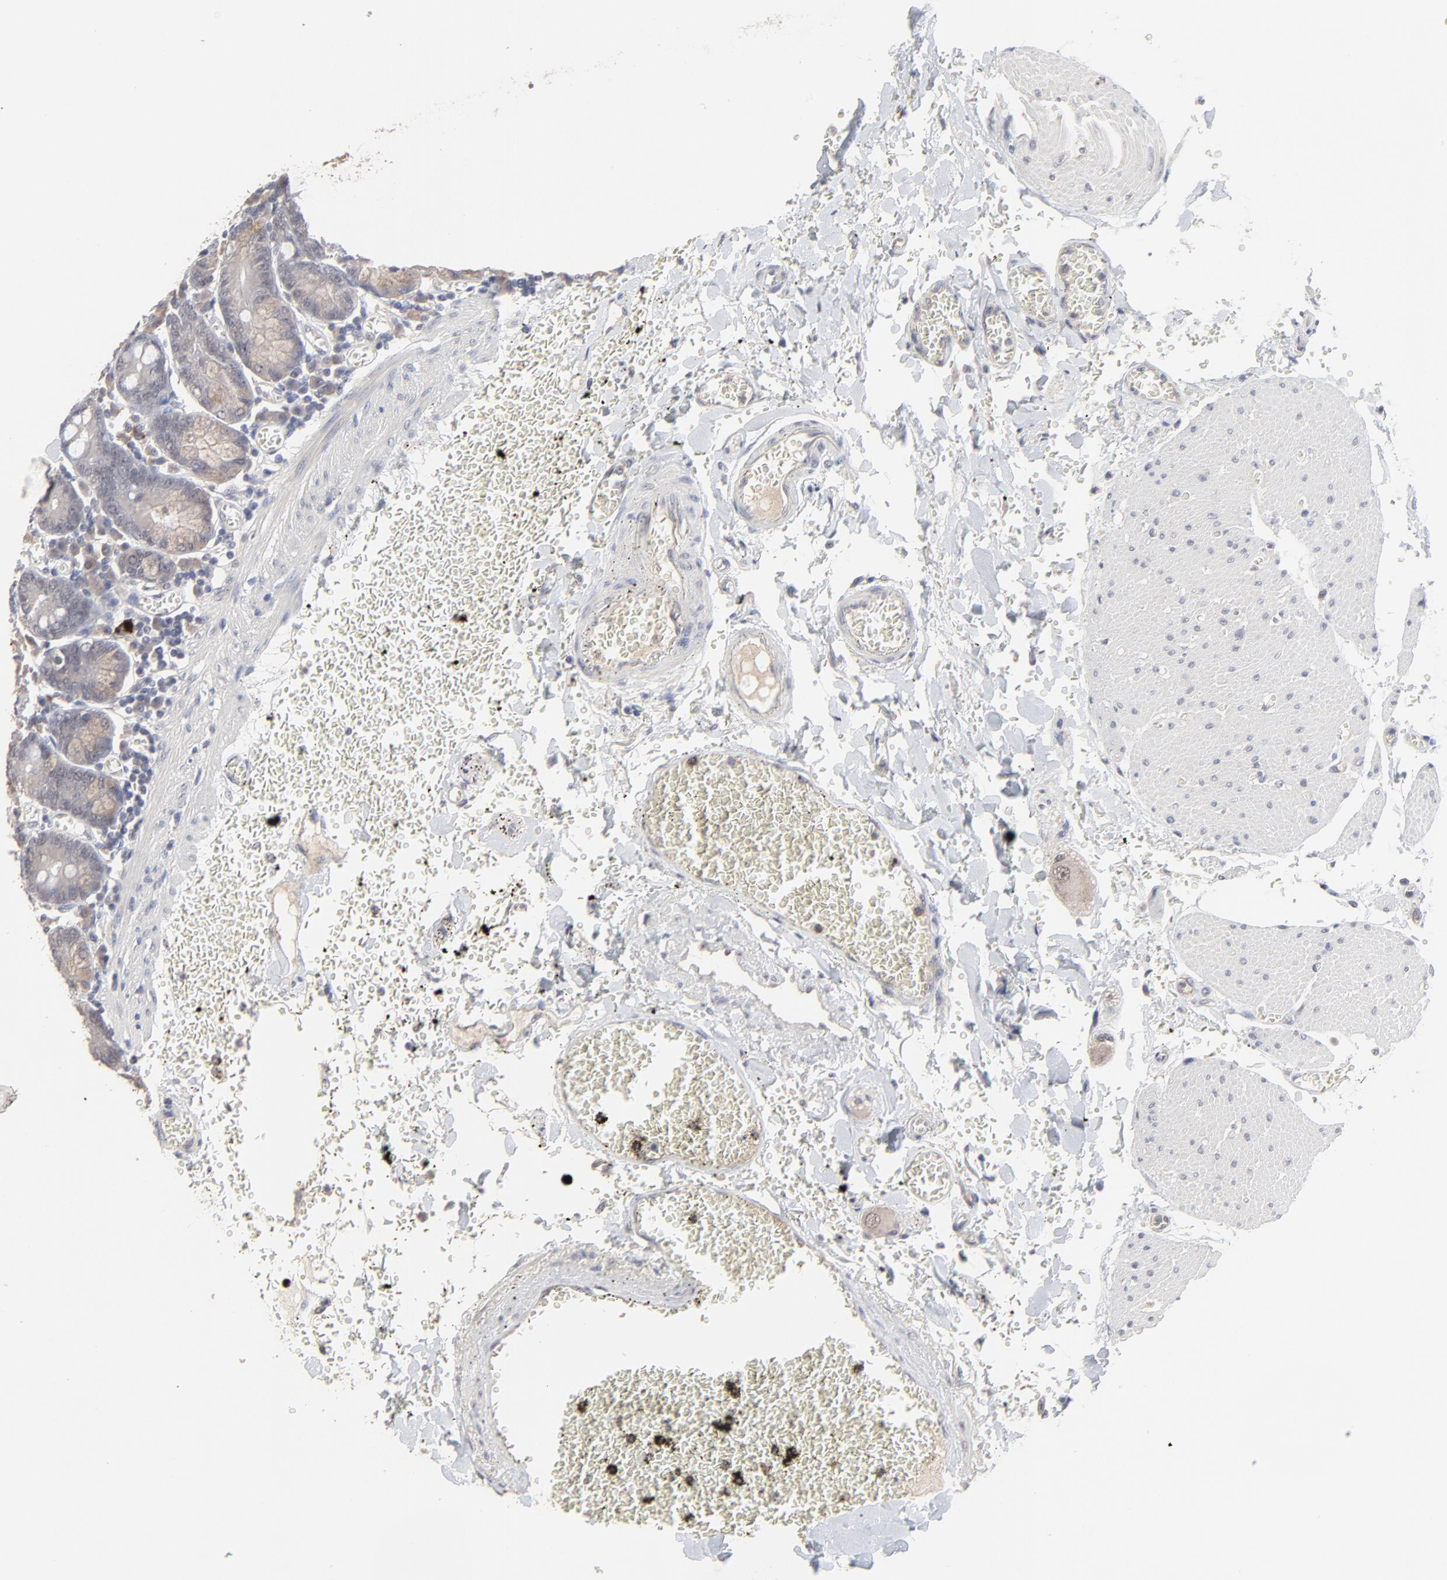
{"staining": {"intensity": "weak", "quantity": "<25%", "location": "cytoplasmic/membranous,nuclear"}, "tissue": "small intestine", "cell_type": "Glandular cells", "image_type": "normal", "snomed": [{"axis": "morphology", "description": "Normal tissue, NOS"}, {"axis": "topography", "description": "Small intestine"}], "caption": "Human small intestine stained for a protein using immunohistochemistry (IHC) reveals no staining in glandular cells.", "gene": "FAM199X", "patient": {"sex": "male", "age": 71}}